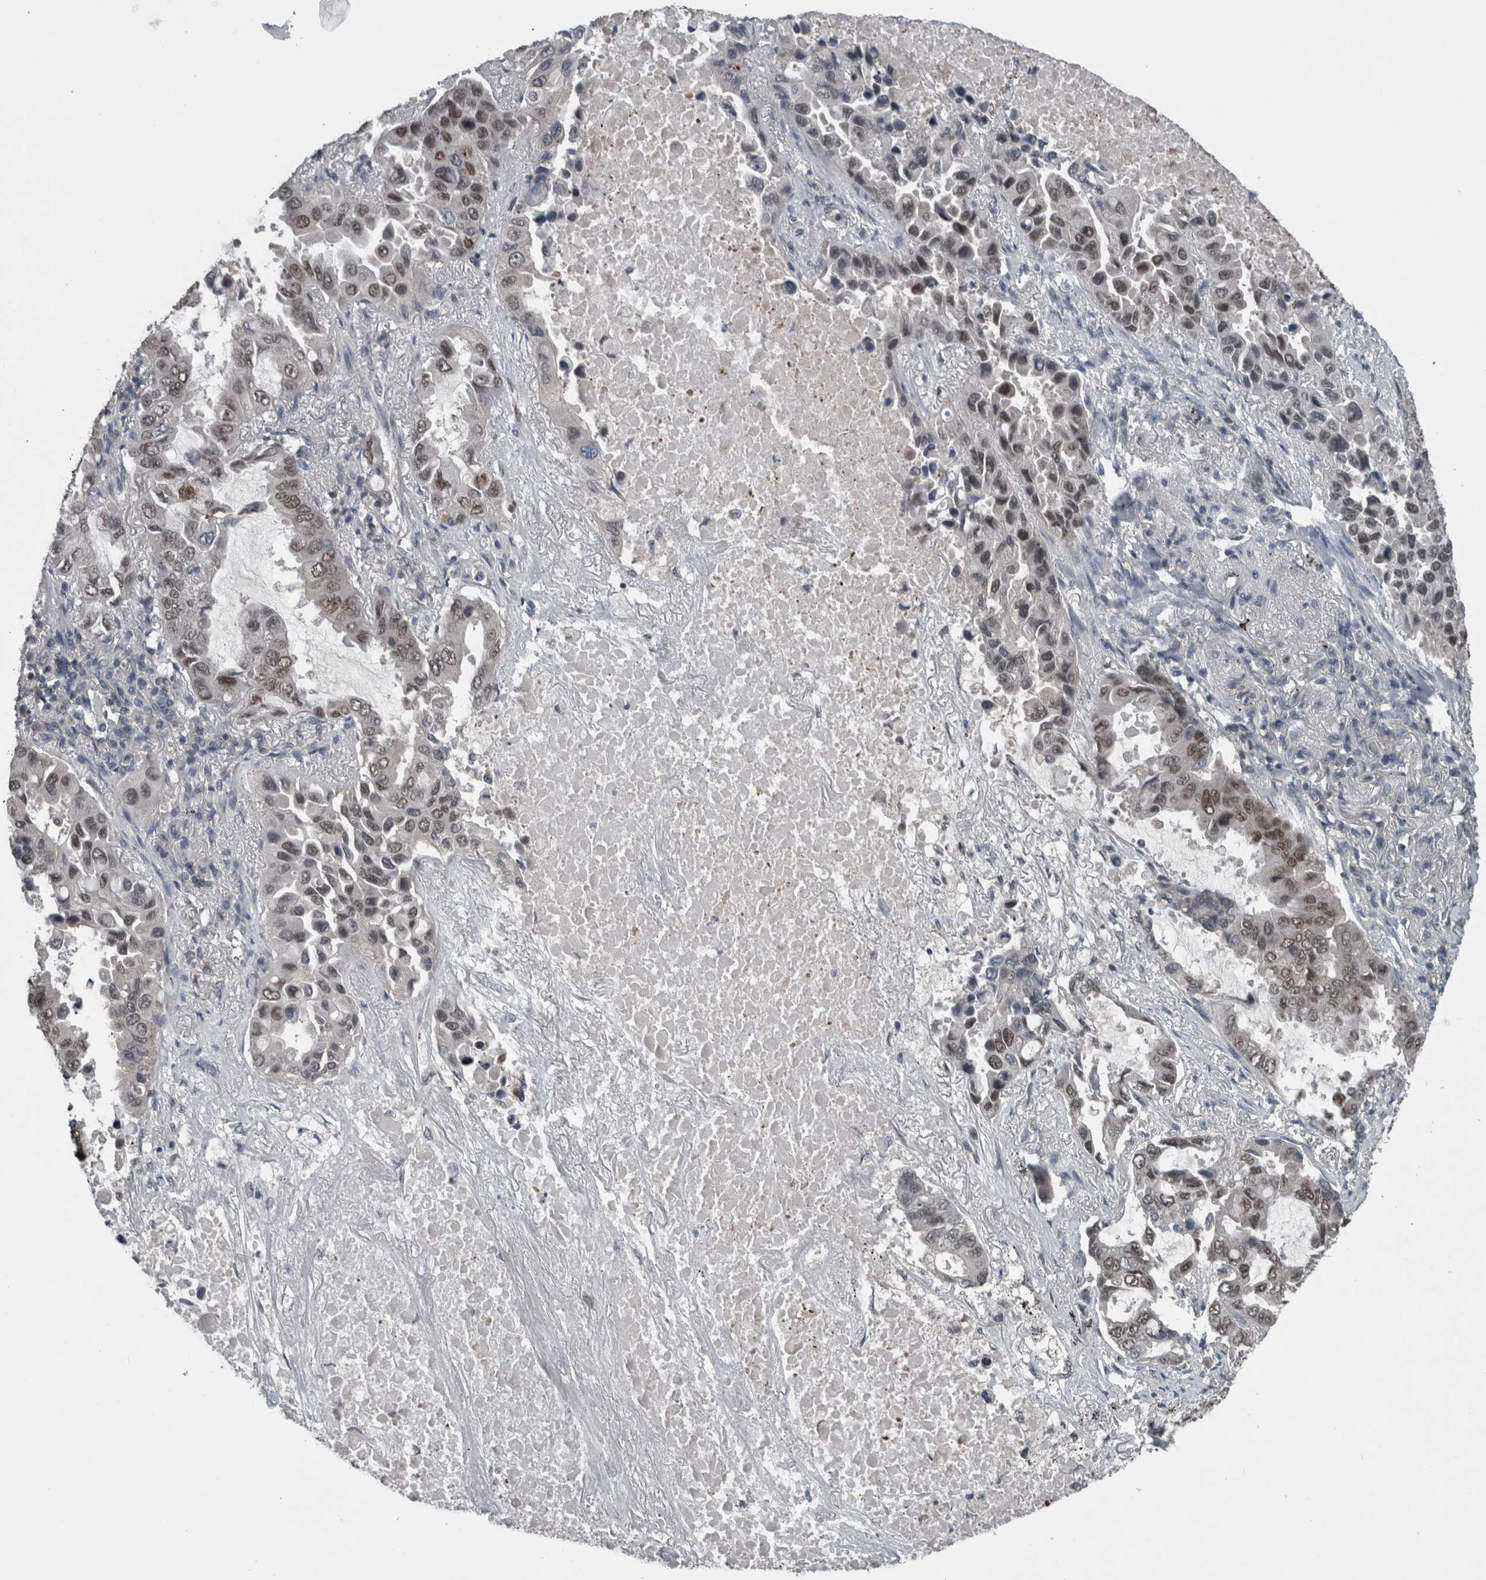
{"staining": {"intensity": "weak", "quantity": "25%-75%", "location": "nuclear"}, "tissue": "lung cancer", "cell_type": "Tumor cells", "image_type": "cancer", "snomed": [{"axis": "morphology", "description": "Adenocarcinoma, NOS"}, {"axis": "topography", "description": "Lung"}], "caption": "Immunohistochemical staining of adenocarcinoma (lung) exhibits low levels of weak nuclear protein staining in approximately 25%-75% of tumor cells.", "gene": "ZBTB21", "patient": {"sex": "male", "age": 64}}